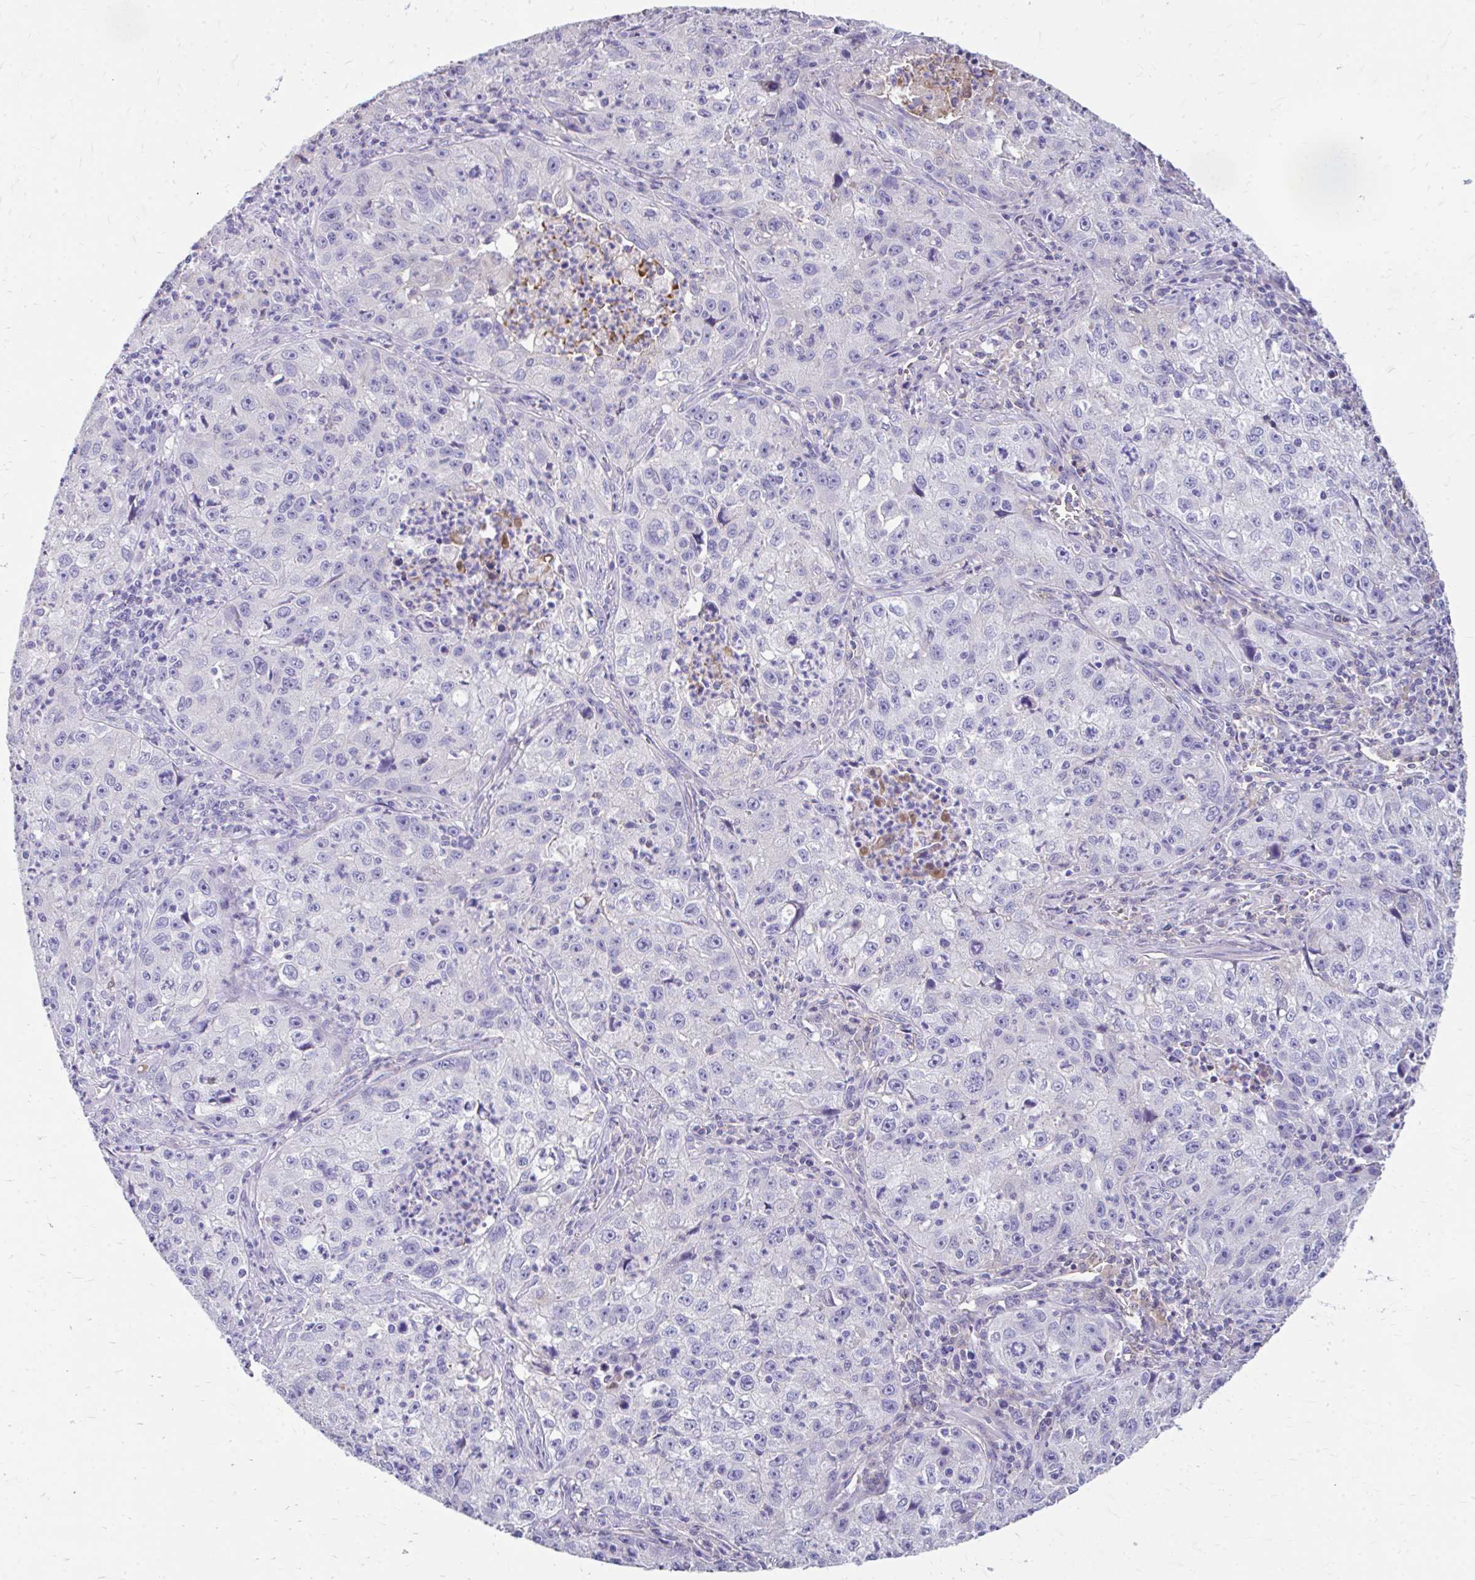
{"staining": {"intensity": "negative", "quantity": "none", "location": "none"}, "tissue": "lung cancer", "cell_type": "Tumor cells", "image_type": "cancer", "snomed": [{"axis": "morphology", "description": "Squamous cell carcinoma, NOS"}, {"axis": "topography", "description": "Lung"}], "caption": "Immunohistochemistry photomicrograph of neoplastic tissue: squamous cell carcinoma (lung) stained with DAB (3,3'-diaminobenzidine) shows no significant protein expression in tumor cells.", "gene": "CFH", "patient": {"sex": "male", "age": 71}}